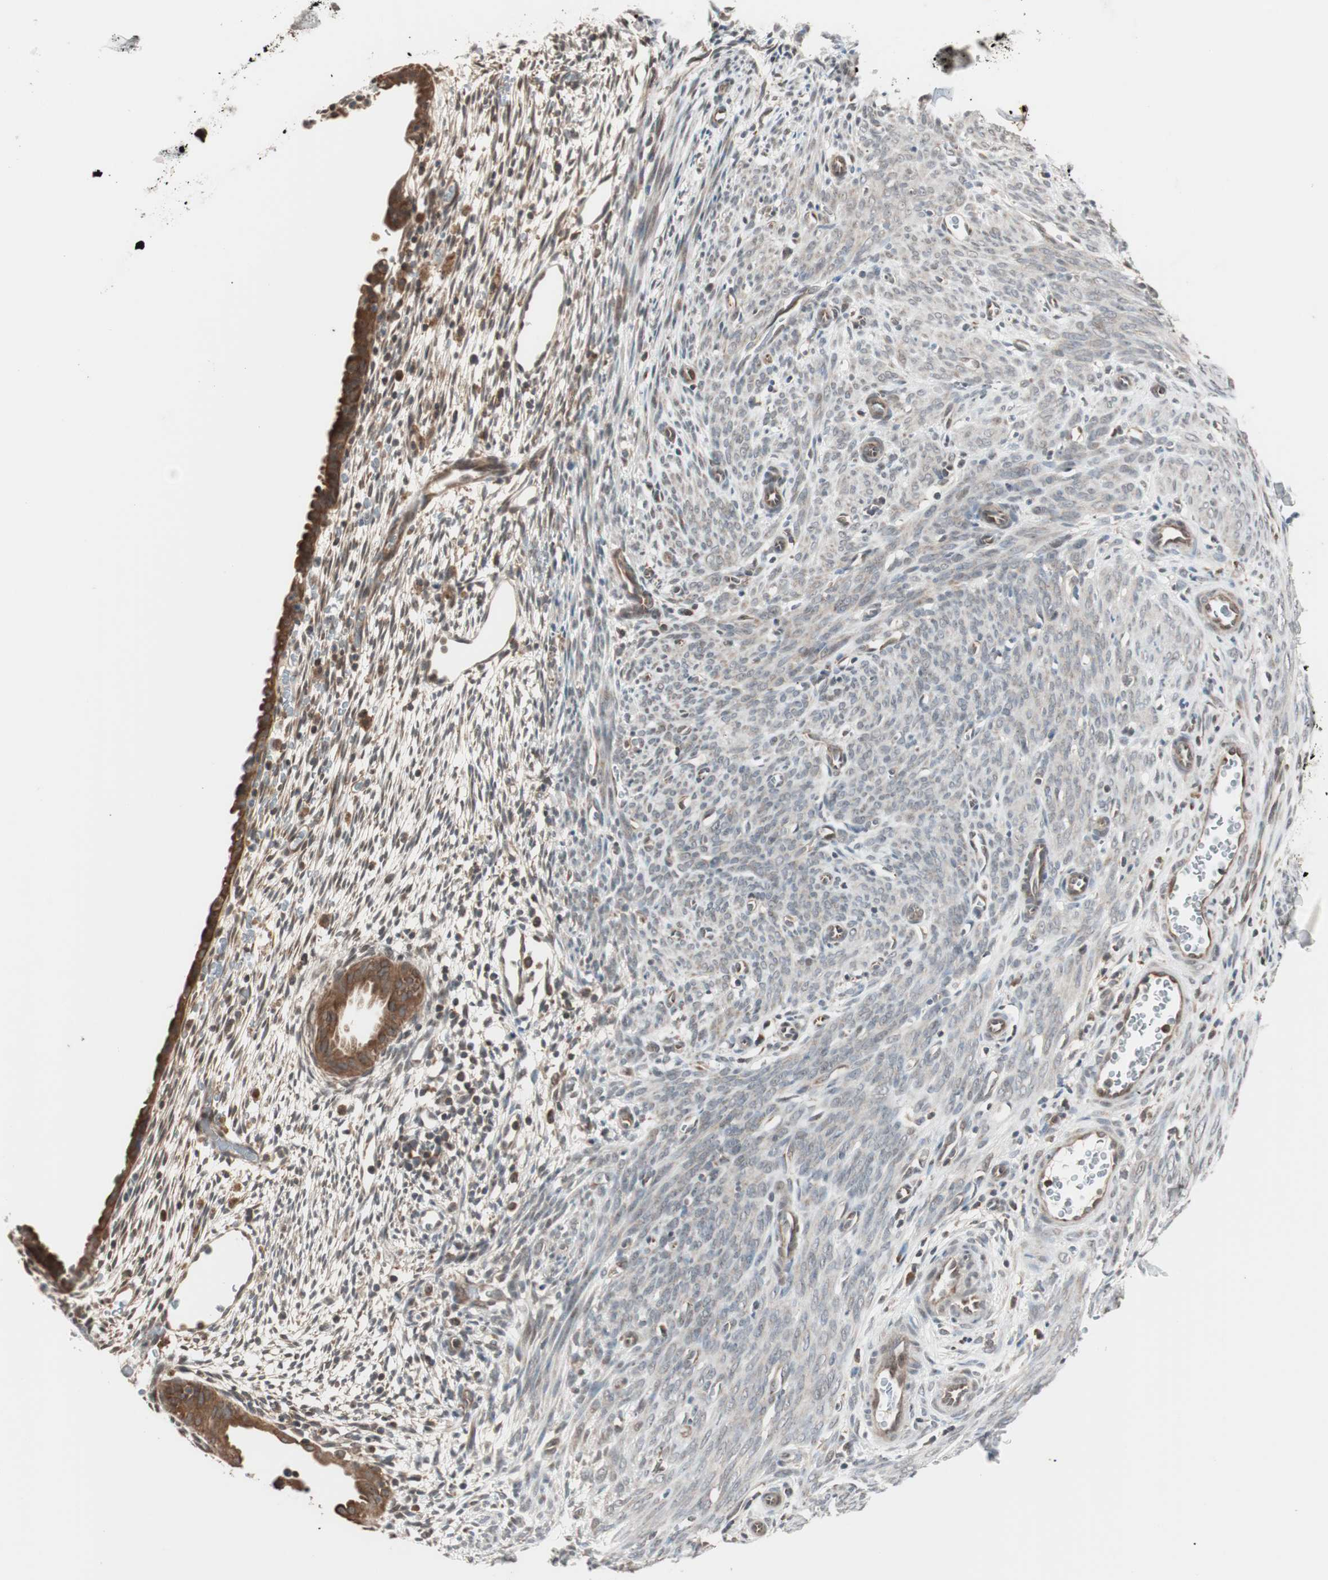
{"staining": {"intensity": "weak", "quantity": "25%-75%", "location": "cytoplasmic/membranous"}, "tissue": "endometrium", "cell_type": "Cells in endometrial stroma", "image_type": "normal", "snomed": [{"axis": "morphology", "description": "Normal tissue, NOS"}, {"axis": "morphology", "description": "Atrophy, NOS"}, {"axis": "topography", "description": "Uterus"}, {"axis": "topography", "description": "Endometrium"}], "caption": "IHC image of unremarkable endometrium stained for a protein (brown), which demonstrates low levels of weak cytoplasmic/membranous positivity in approximately 25%-75% of cells in endometrial stroma.", "gene": "FBXO5", "patient": {"sex": "female", "age": 68}}